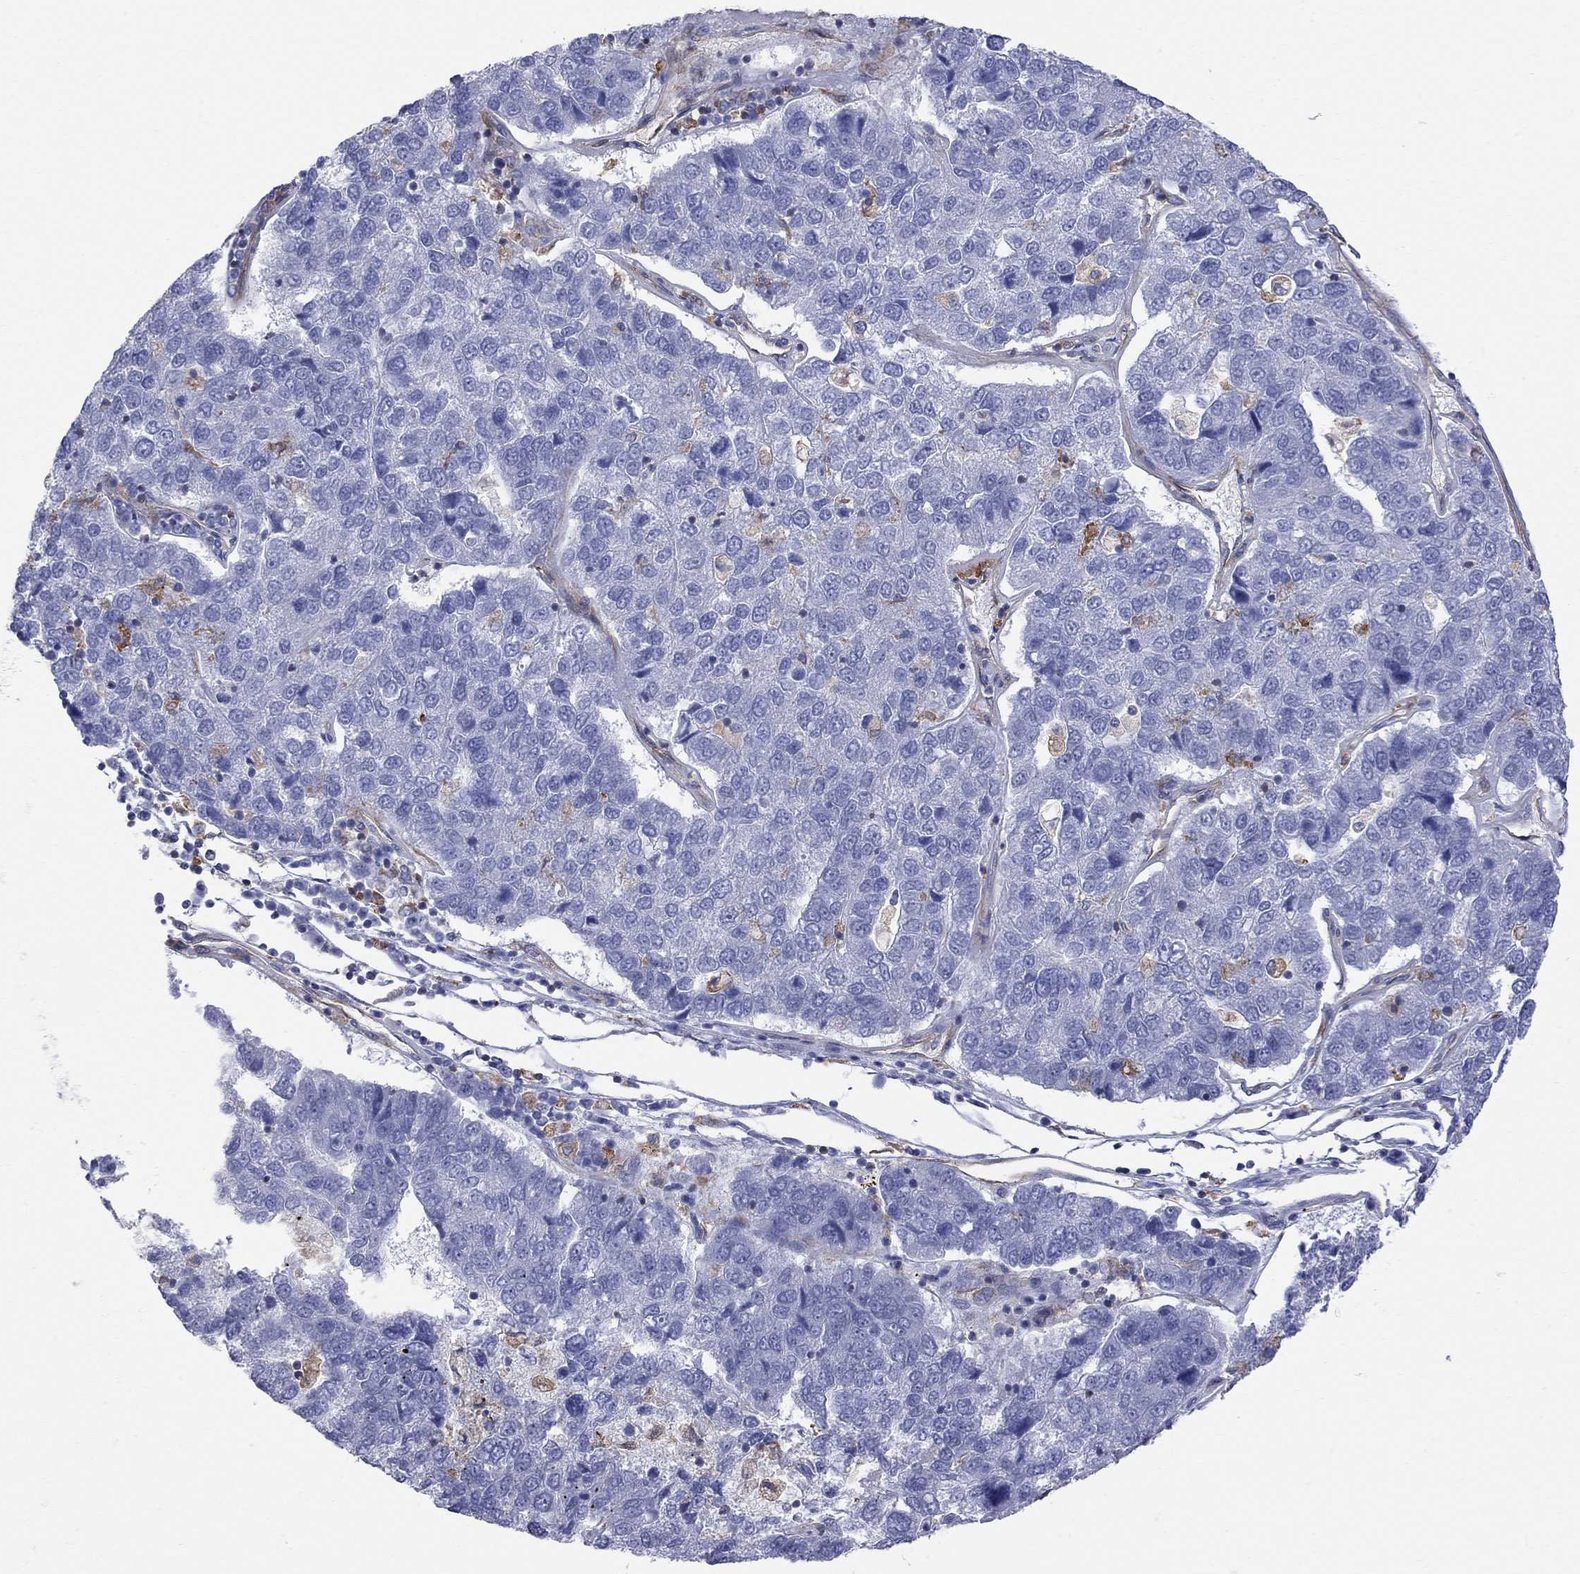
{"staining": {"intensity": "negative", "quantity": "none", "location": "none"}, "tissue": "pancreatic cancer", "cell_type": "Tumor cells", "image_type": "cancer", "snomed": [{"axis": "morphology", "description": "Adenocarcinoma, NOS"}, {"axis": "topography", "description": "Pancreas"}], "caption": "The immunohistochemistry image has no significant positivity in tumor cells of adenocarcinoma (pancreatic) tissue. (Brightfield microscopy of DAB (3,3'-diaminobenzidine) immunohistochemistry at high magnification).", "gene": "ABI3", "patient": {"sex": "female", "age": 61}}